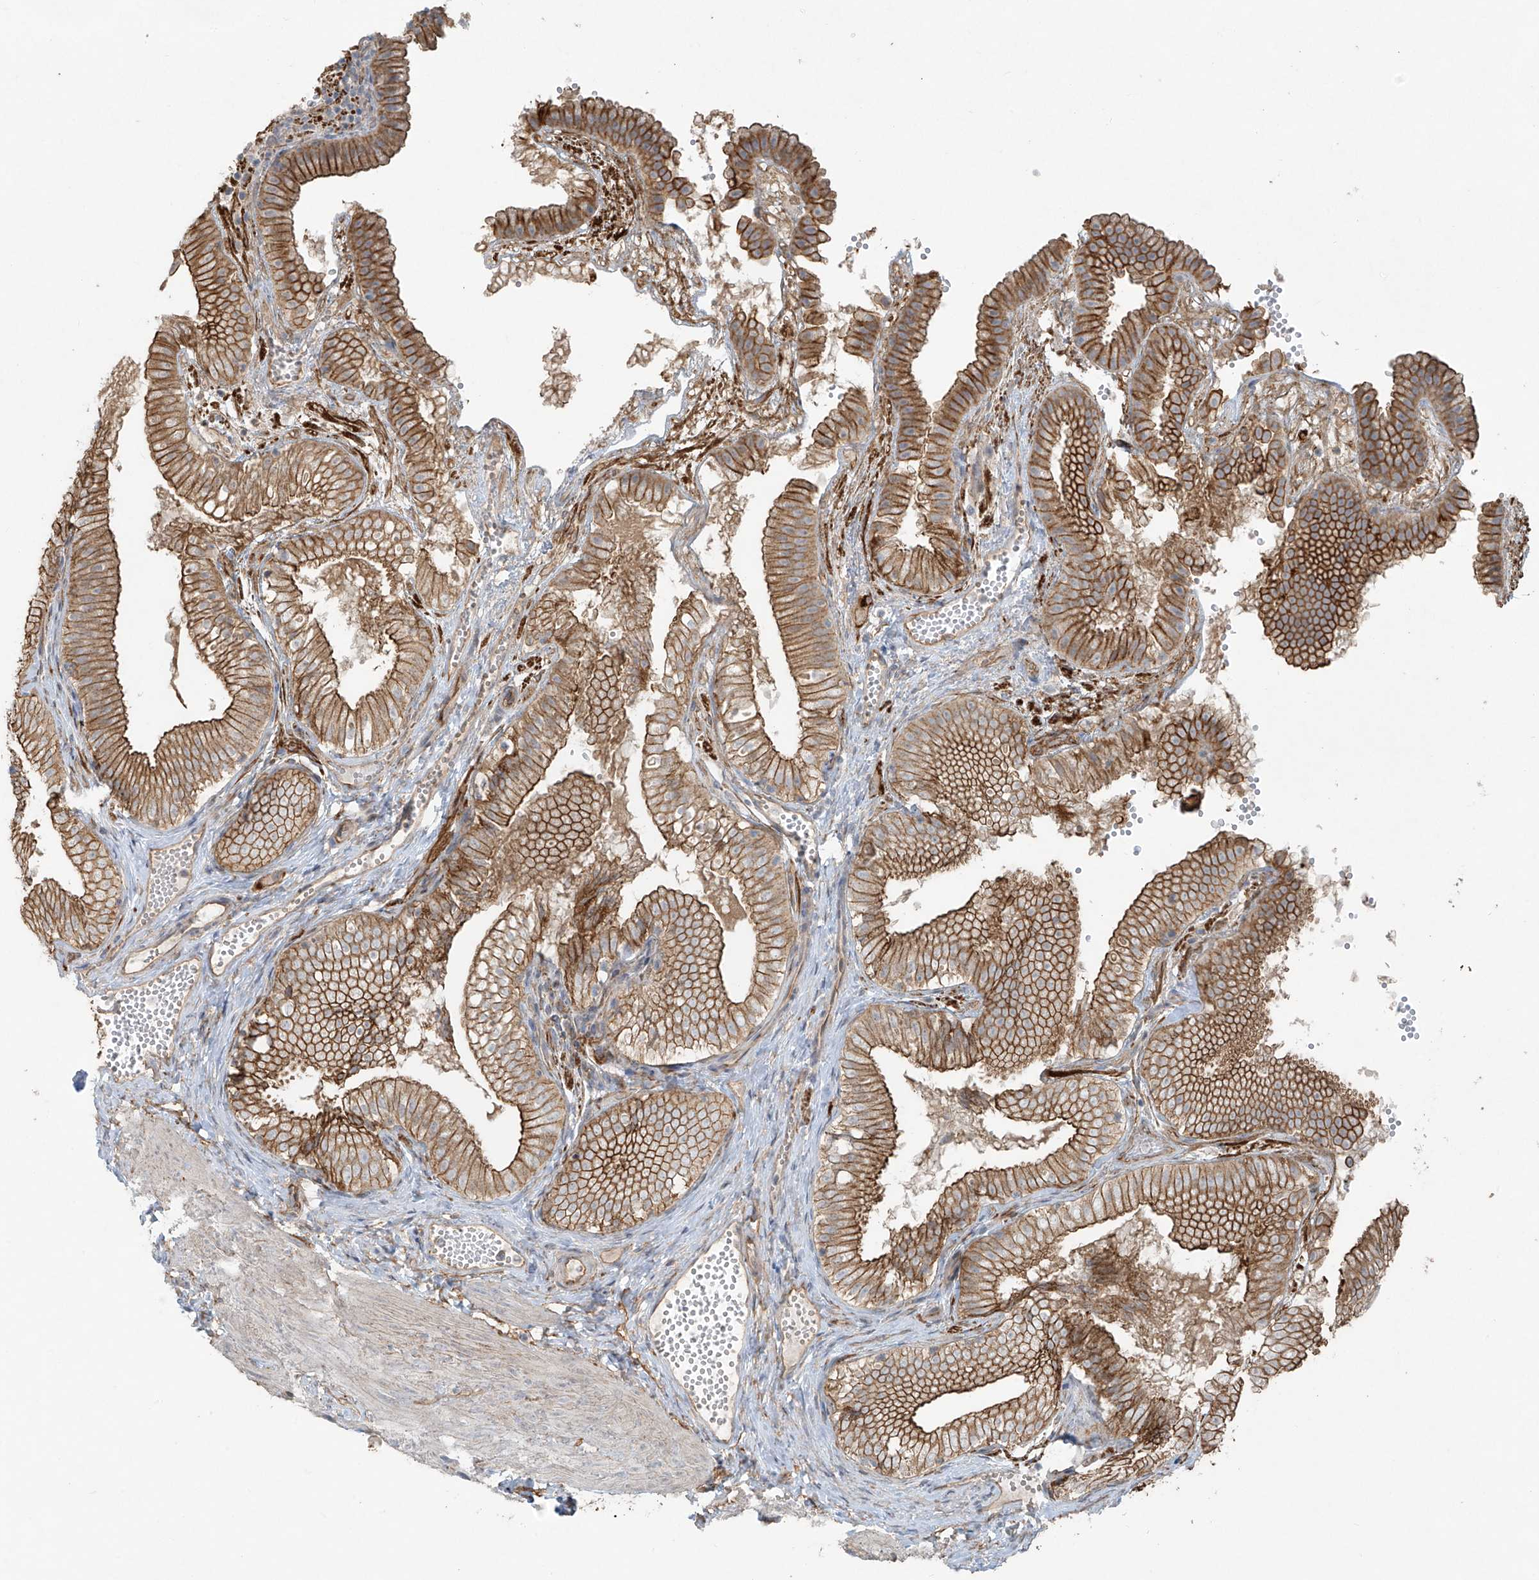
{"staining": {"intensity": "strong", "quantity": ">75%", "location": "cytoplasmic/membranous"}, "tissue": "gallbladder", "cell_type": "Glandular cells", "image_type": "normal", "snomed": [{"axis": "morphology", "description": "Normal tissue, NOS"}, {"axis": "topography", "description": "Gallbladder"}], "caption": "Glandular cells display high levels of strong cytoplasmic/membranous staining in about >75% of cells in normal gallbladder. The staining is performed using DAB brown chromogen to label protein expression. The nuclei are counter-stained blue using hematoxylin.", "gene": "TUBE1", "patient": {"sex": "female", "age": 30}}